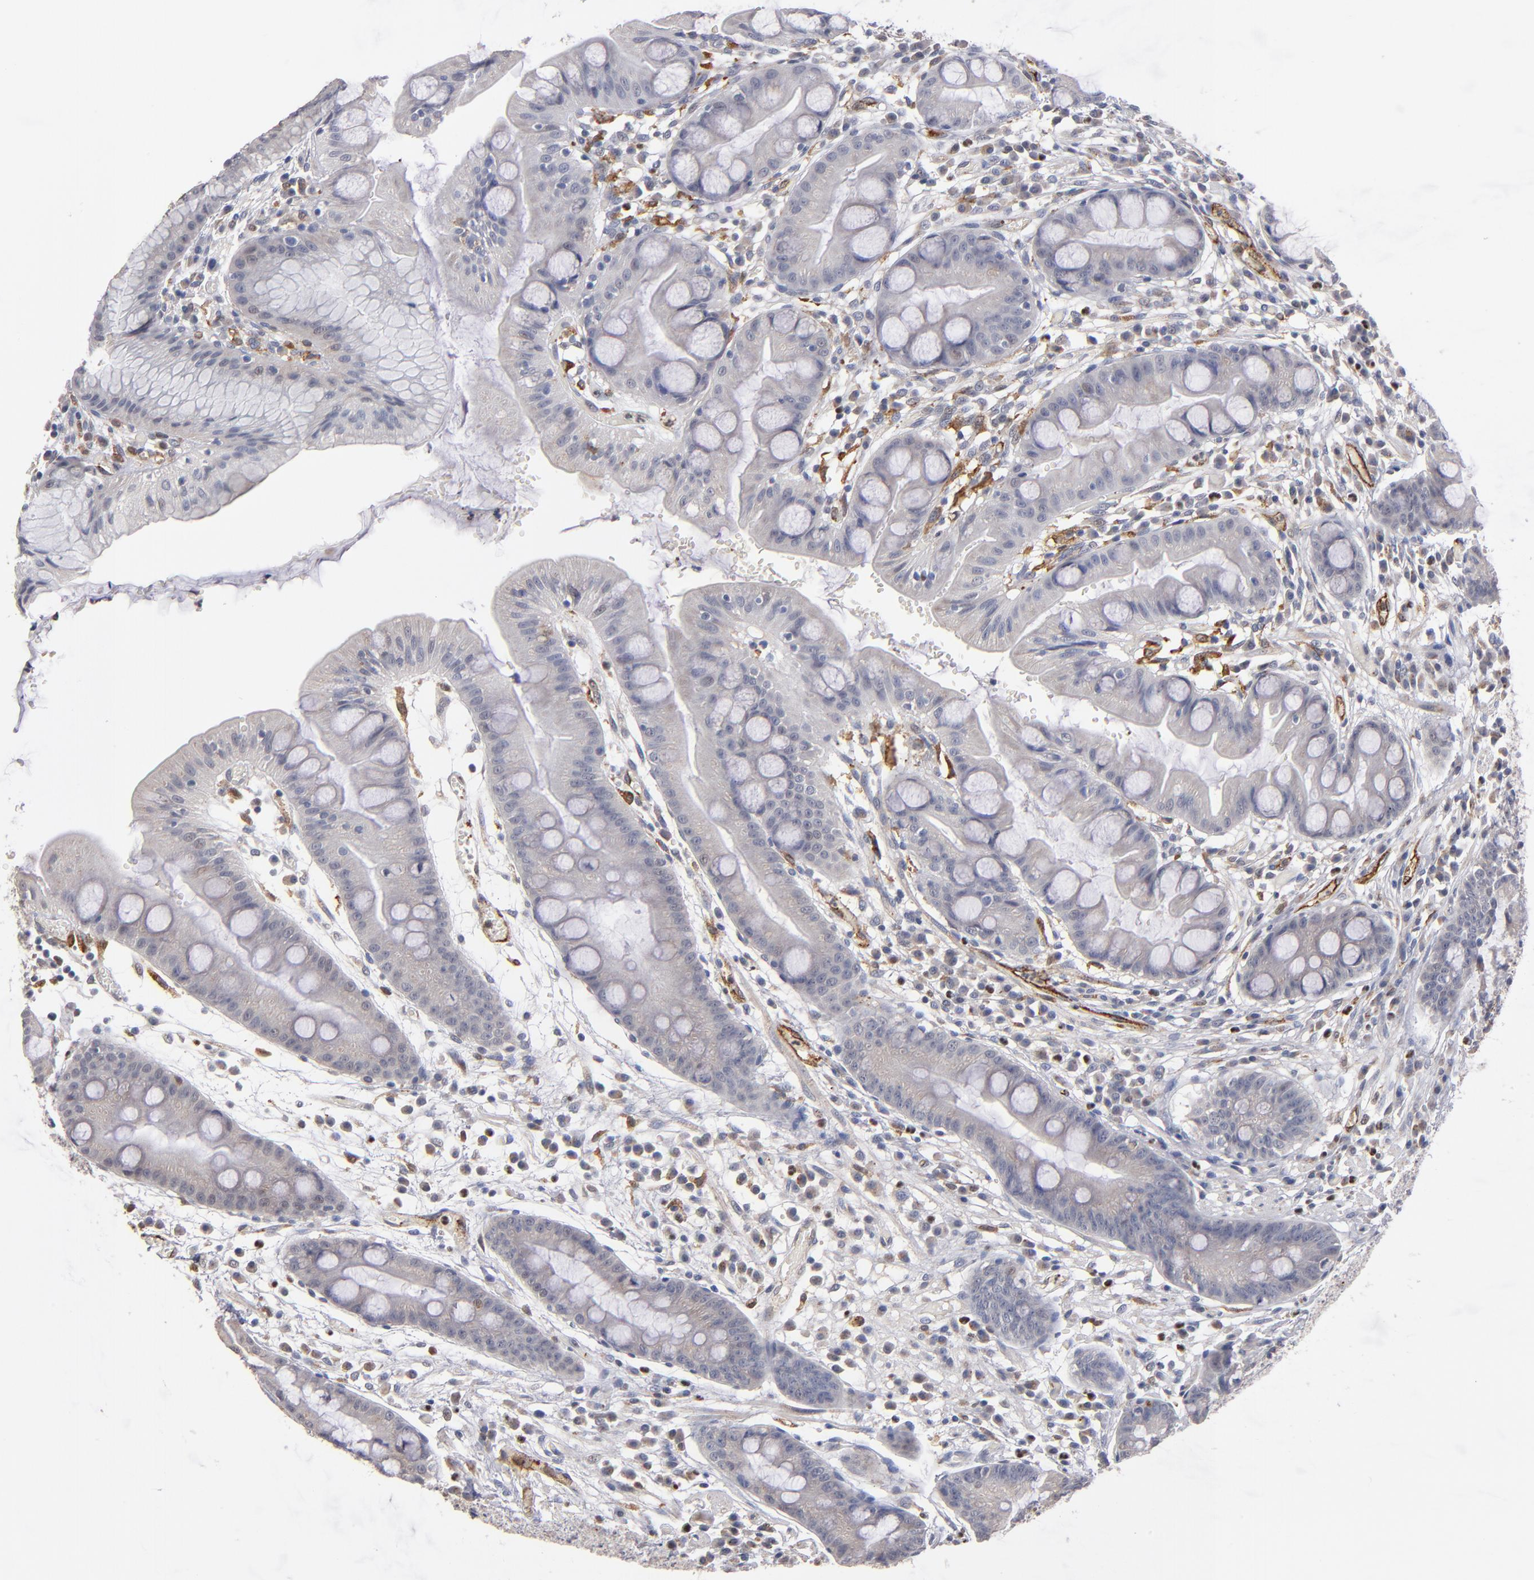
{"staining": {"intensity": "weak", "quantity": "<25%", "location": "cytoplasmic/membranous"}, "tissue": "stomach", "cell_type": "Glandular cells", "image_type": "normal", "snomed": [{"axis": "morphology", "description": "Normal tissue, NOS"}, {"axis": "morphology", "description": "Inflammation, NOS"}, {"axis": "topography", "description": "Stomach, lower"}], "caption": "IHC image of normal stomach: stomach stained with DAB (3,3'-diaminobenzidine) shows no significant protein expression in glandular cells.", "gene": "SELP", "patient": {"sex": "male", "age": 59}}